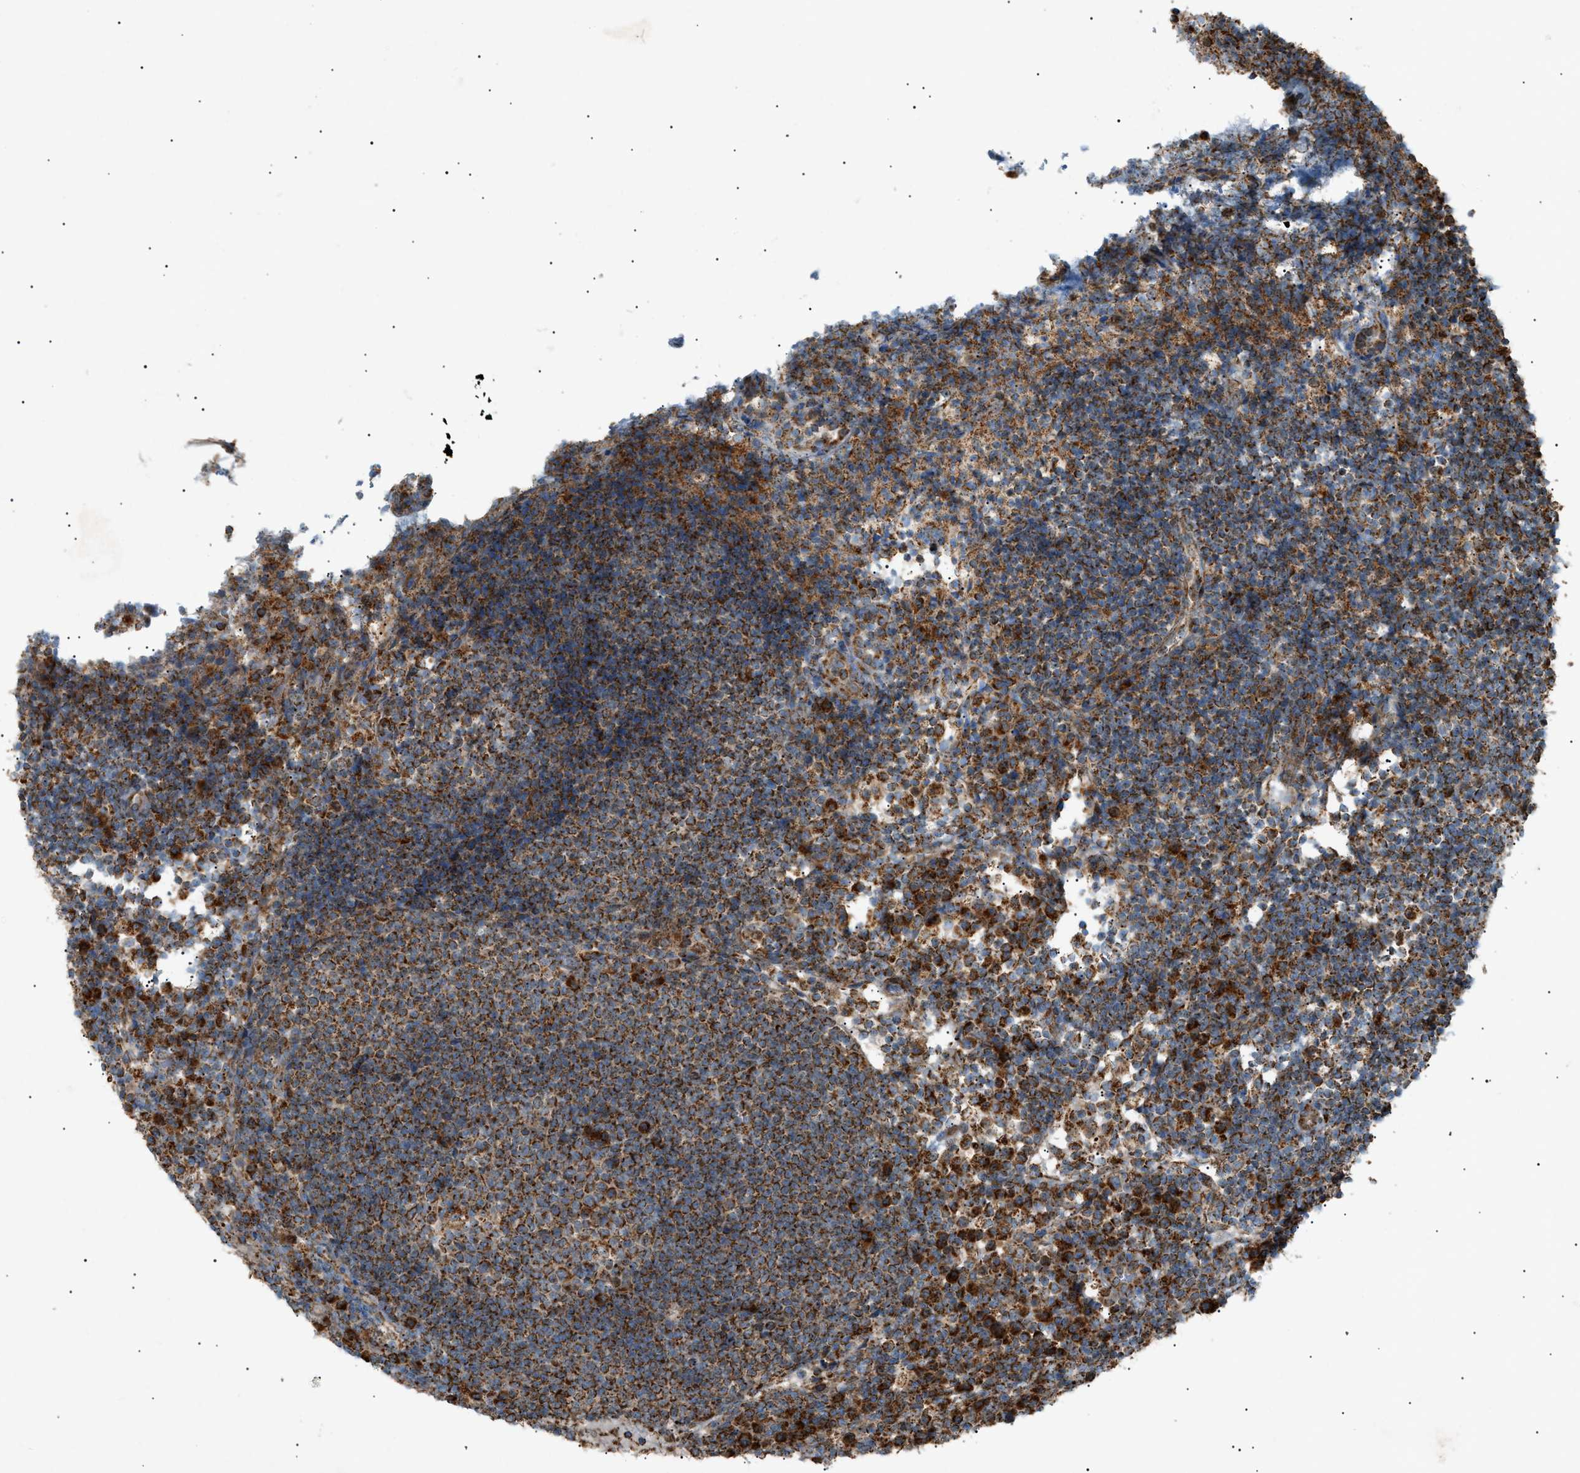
{"staining": {"intensity": "strong", "quantity": ">75%", "location": "cytoplasmic/membranous"}, "tissue": "lymph node", "cell_type": "Germinal center cells", "image_type": "normal", "snomed": [{"axis": "morphology", "description": "Normal tissue, NOS"}, {"axis": "topography", "description": "Lymph node"}], "caption": "A high-resolution image shows immunohistochemistry staining of benign lymph node, which demonstrates strong cytoplasmic/membranous expression in about >75% of germinal center cells.", "gene": "C1GALT1C1", "patient": {"sex": "female", "age": 53}}